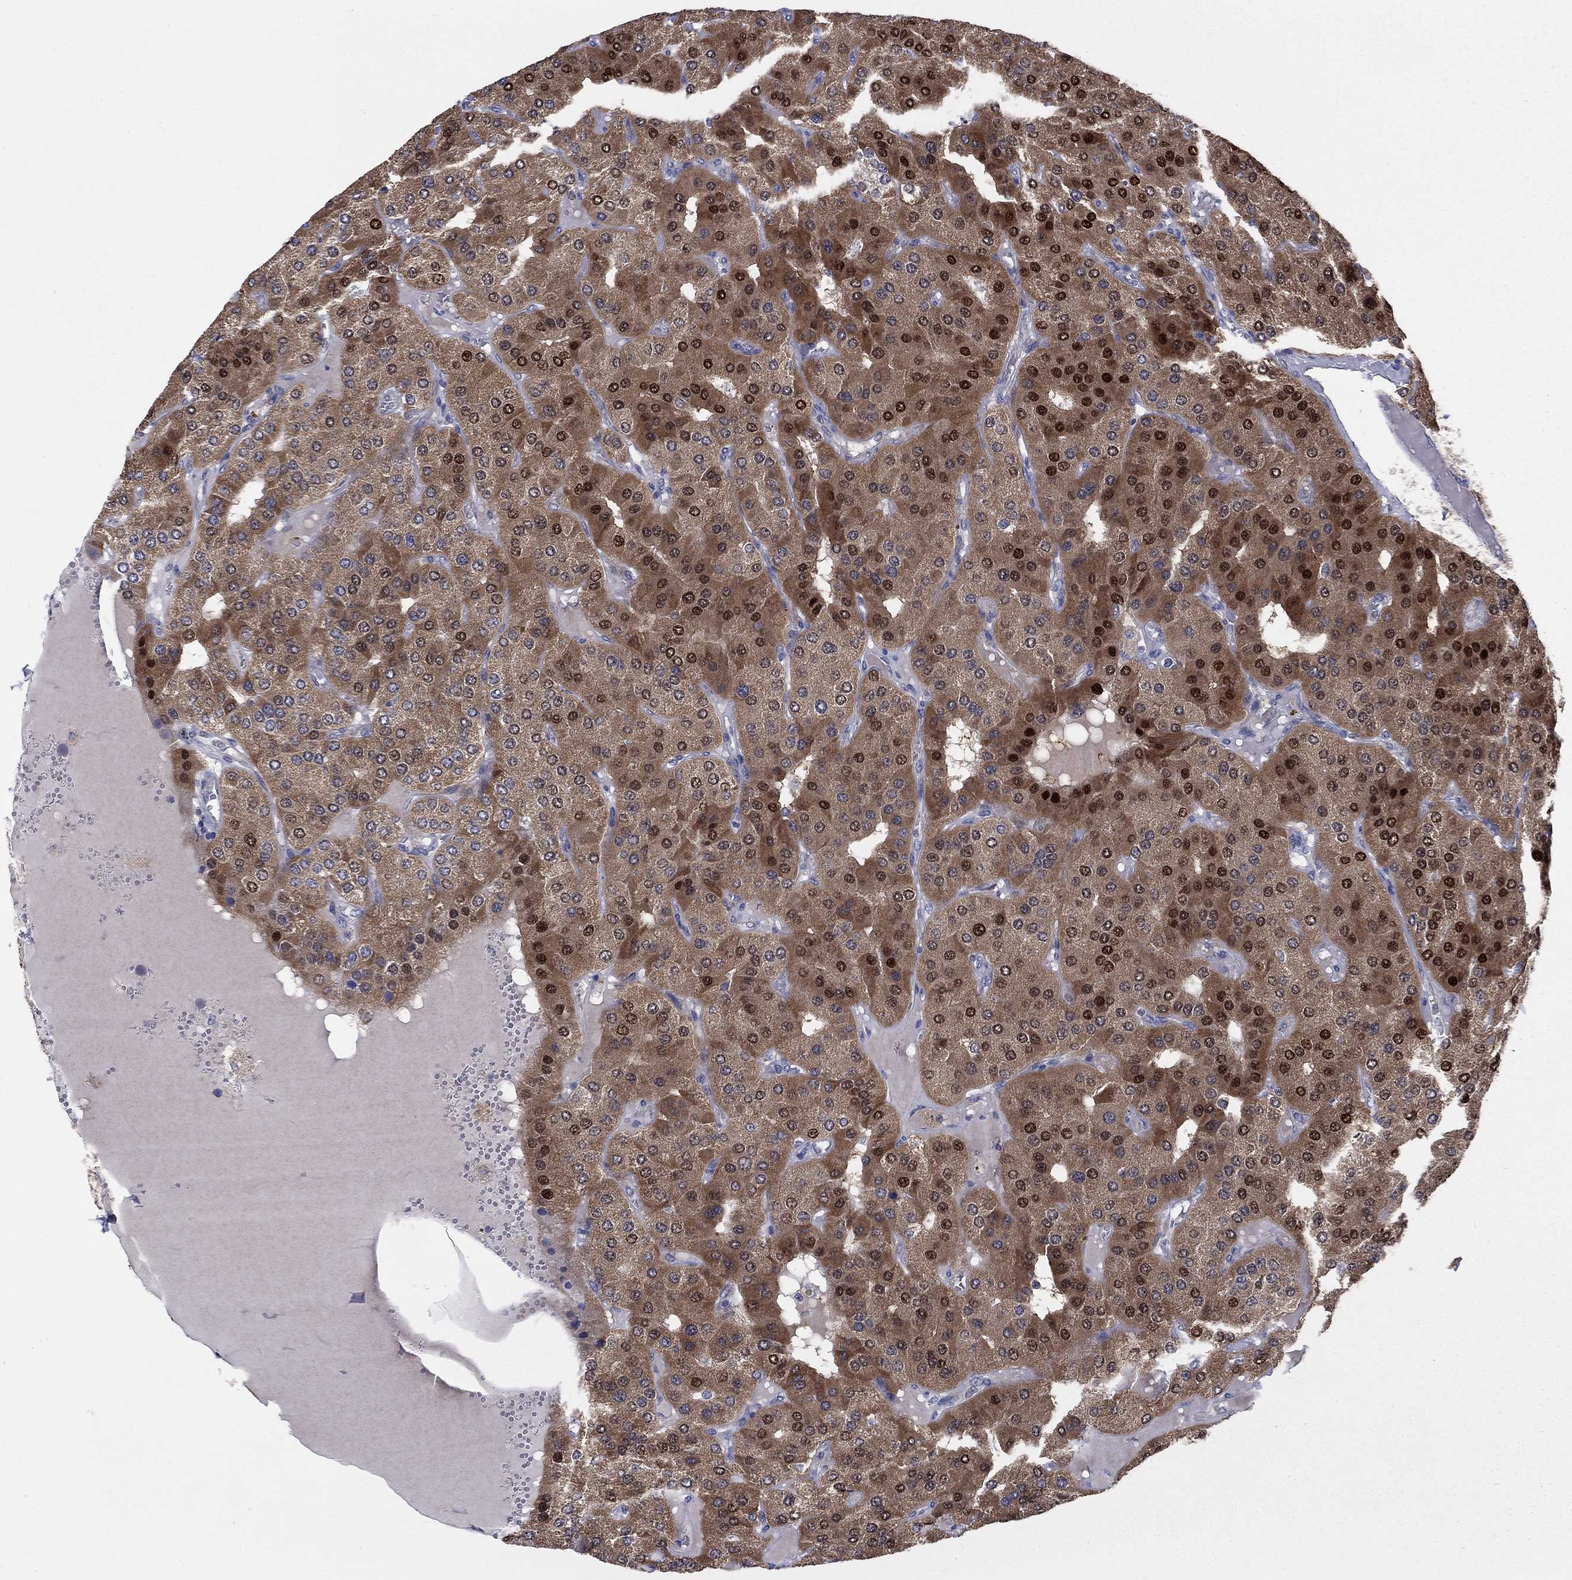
{"staining": {"intensity": "moderate", "quantity": "25%-75%", "location": "cytoplasmic/membranous,nuclear"}, "tissue": "parathyroid gland", "cell_type": "Glandular cells", "image_type": "normal", "snomed": [{"axis": "morphology", "description": "Normal tissue, NOS"}, {"axis": "morphology", "description": "Adenoma, NOS"}, {"axis": "topography", "description": "Parathyroid gland"}], "caption": "Immunohistochemistry image of benign parathyroid gland stained for a protein (brown), which demonstrates medium levels of moderate cytoplasmic/membranous,nuclear expression in approximately 25%-75% of glandular cells.", "gene": "NME7", "patient": {"sex": "female", "age": 86}}